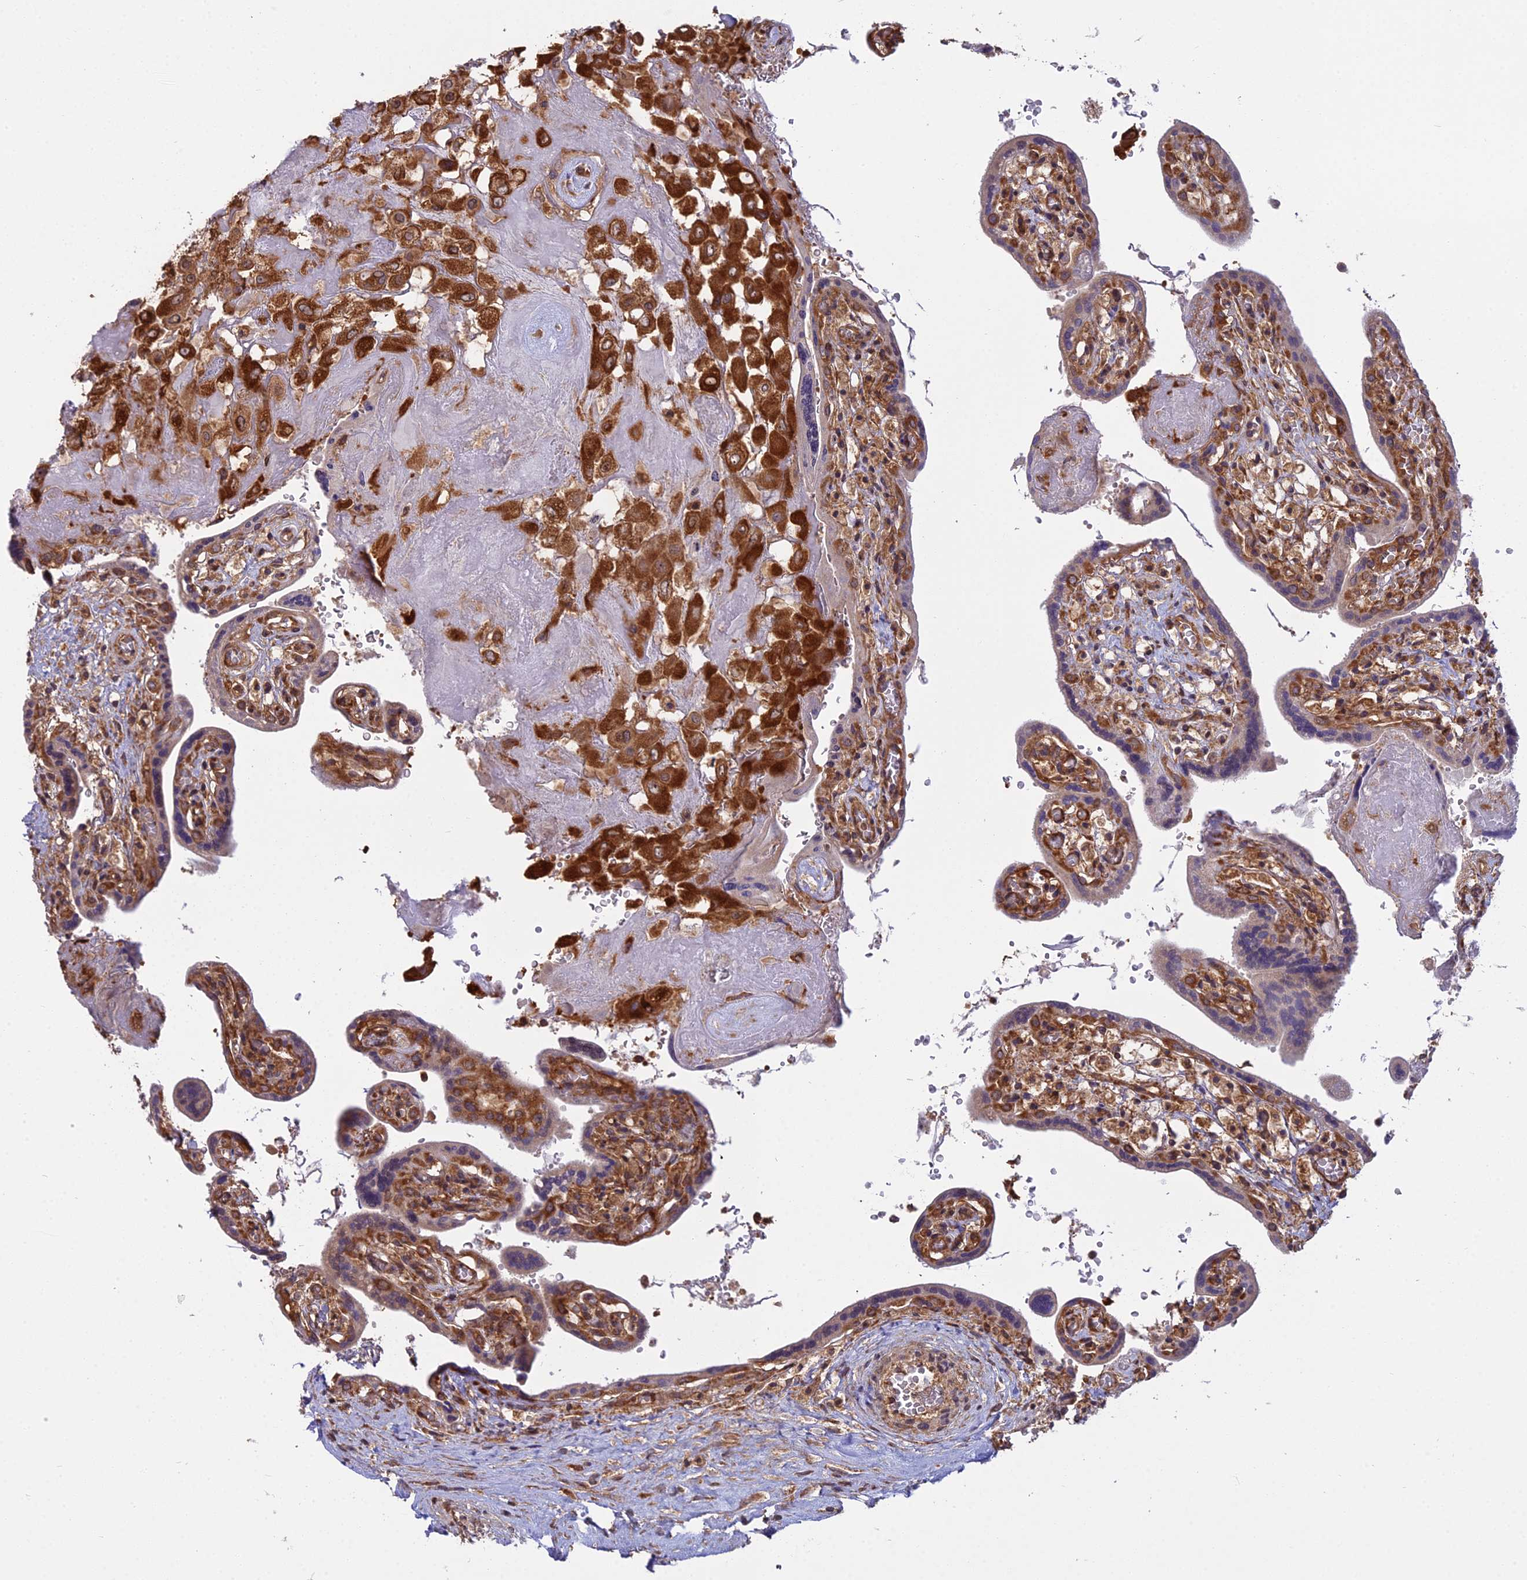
{"staining": {"intensity": "strong", "quantity": ">75%", "location": "cytoplasmic/membranous"}, "tissue": "placenta", "cell_type": "Decidual cells", "image_type": "normal", "snomed": [{"axis": "morphology", "description": "Normal tissue, NOS"}, {"axis": "topography", "description": "Placenta"}], "caption": "IHC micrograph of unremarkable placenta: human placenta stained using immunohistochemistry displays high levels of strong protein expression localized specifically in the cytoplasmic/membranous of decidual cells, appearing as a cytoplasmic/membranous brown color.", "gene": "RPL26", "patient": {"sex": "female", "age": 37}}